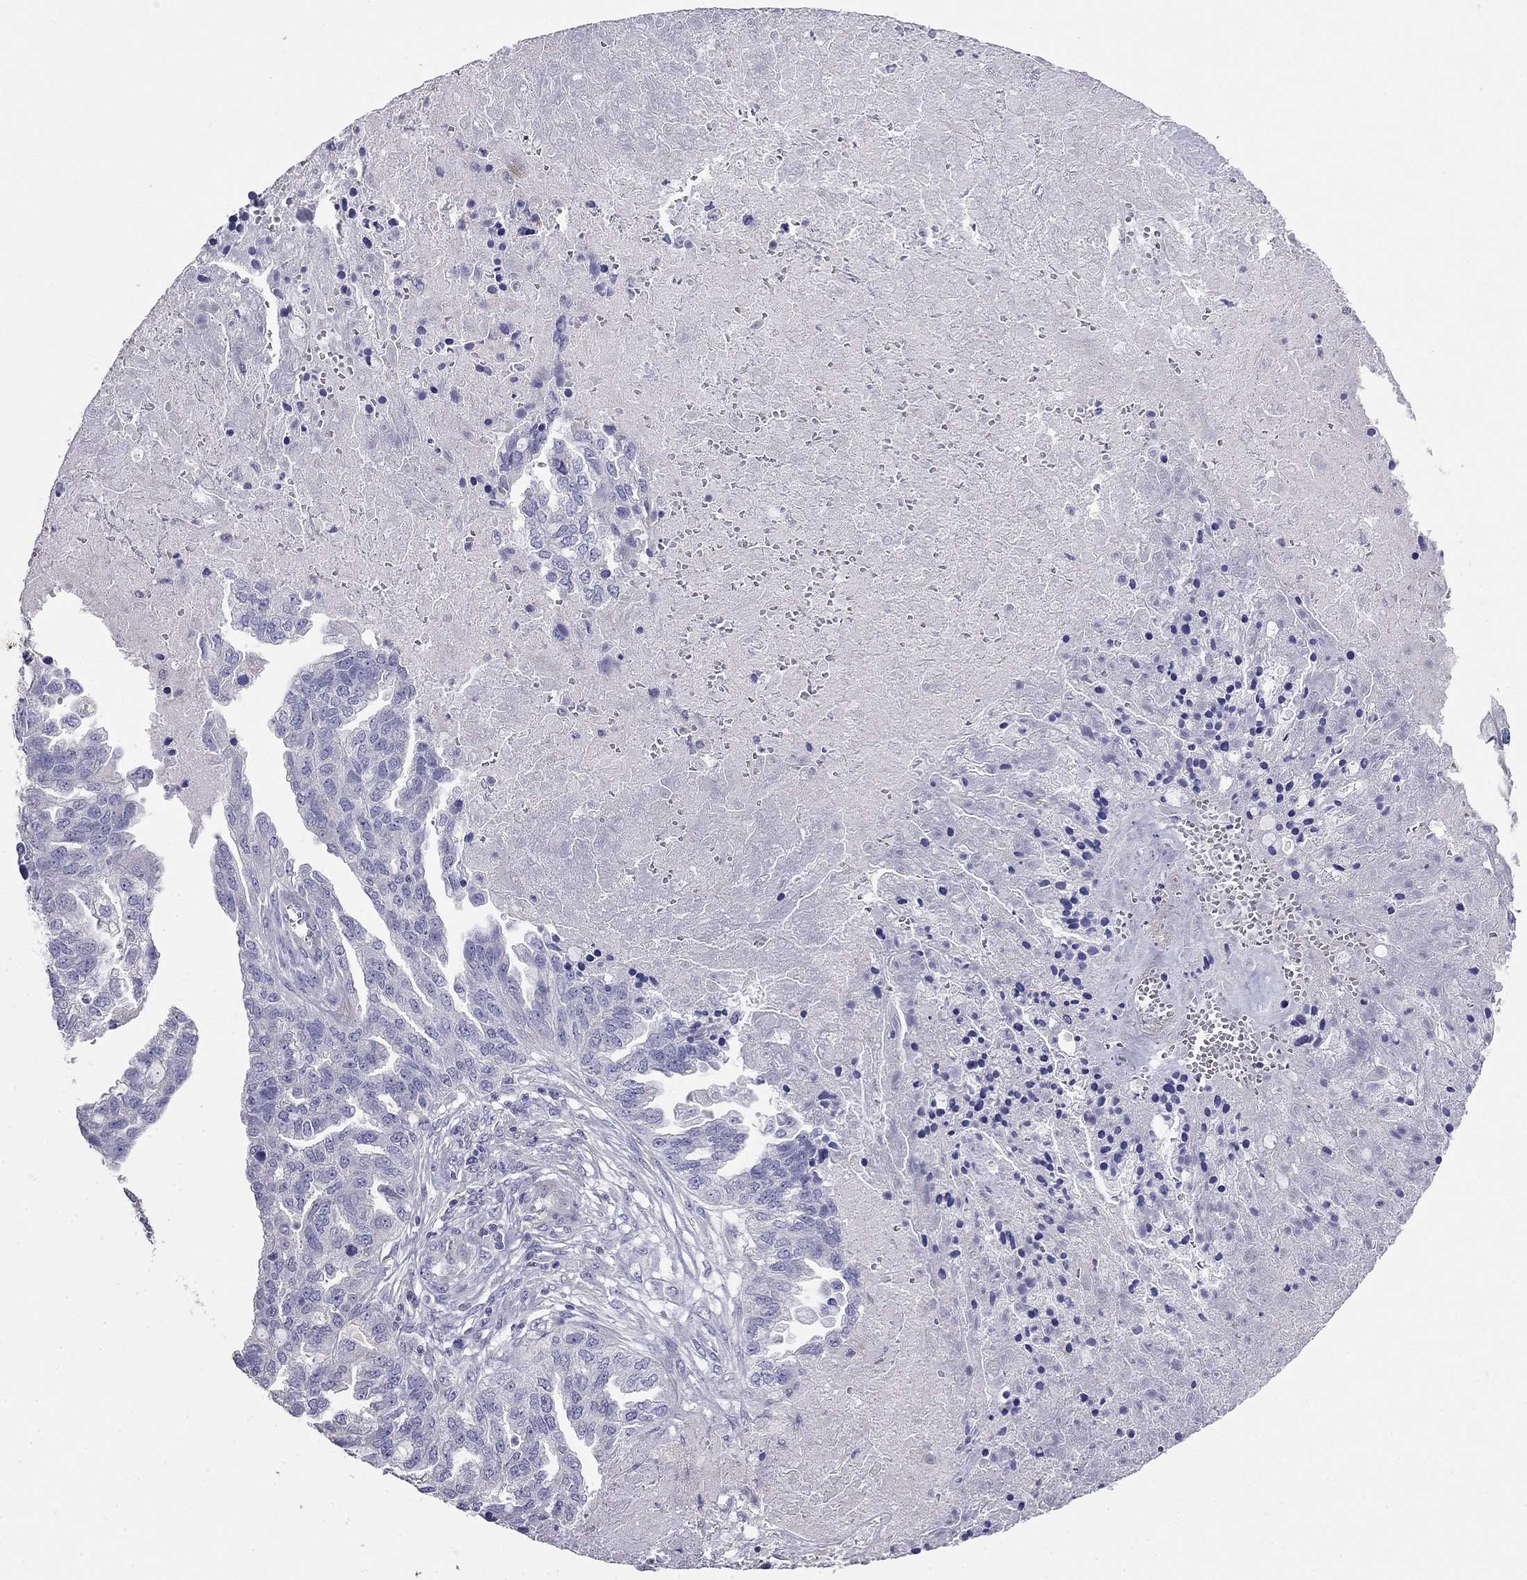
{"staining": {"intensity": "negative", "quantity": "none", "location": "none"}, "tissue": "ovarian cancer", "cell_type": "Tumor cells", "image_type": "cancer", "snomed": [{"axis": "morphology", "description": "Cystadenocarcinoma, serous, NOS"}, {"axis": "topography", "description": "Ovary"}], "caption": "This is an immunohistochemistry image of human ovarian cancer (serous cystadenocarcinoma). There is no positivity in tumor cells.", "gene": "LY6H", "patient": {"sex": "female", "age": 51}}